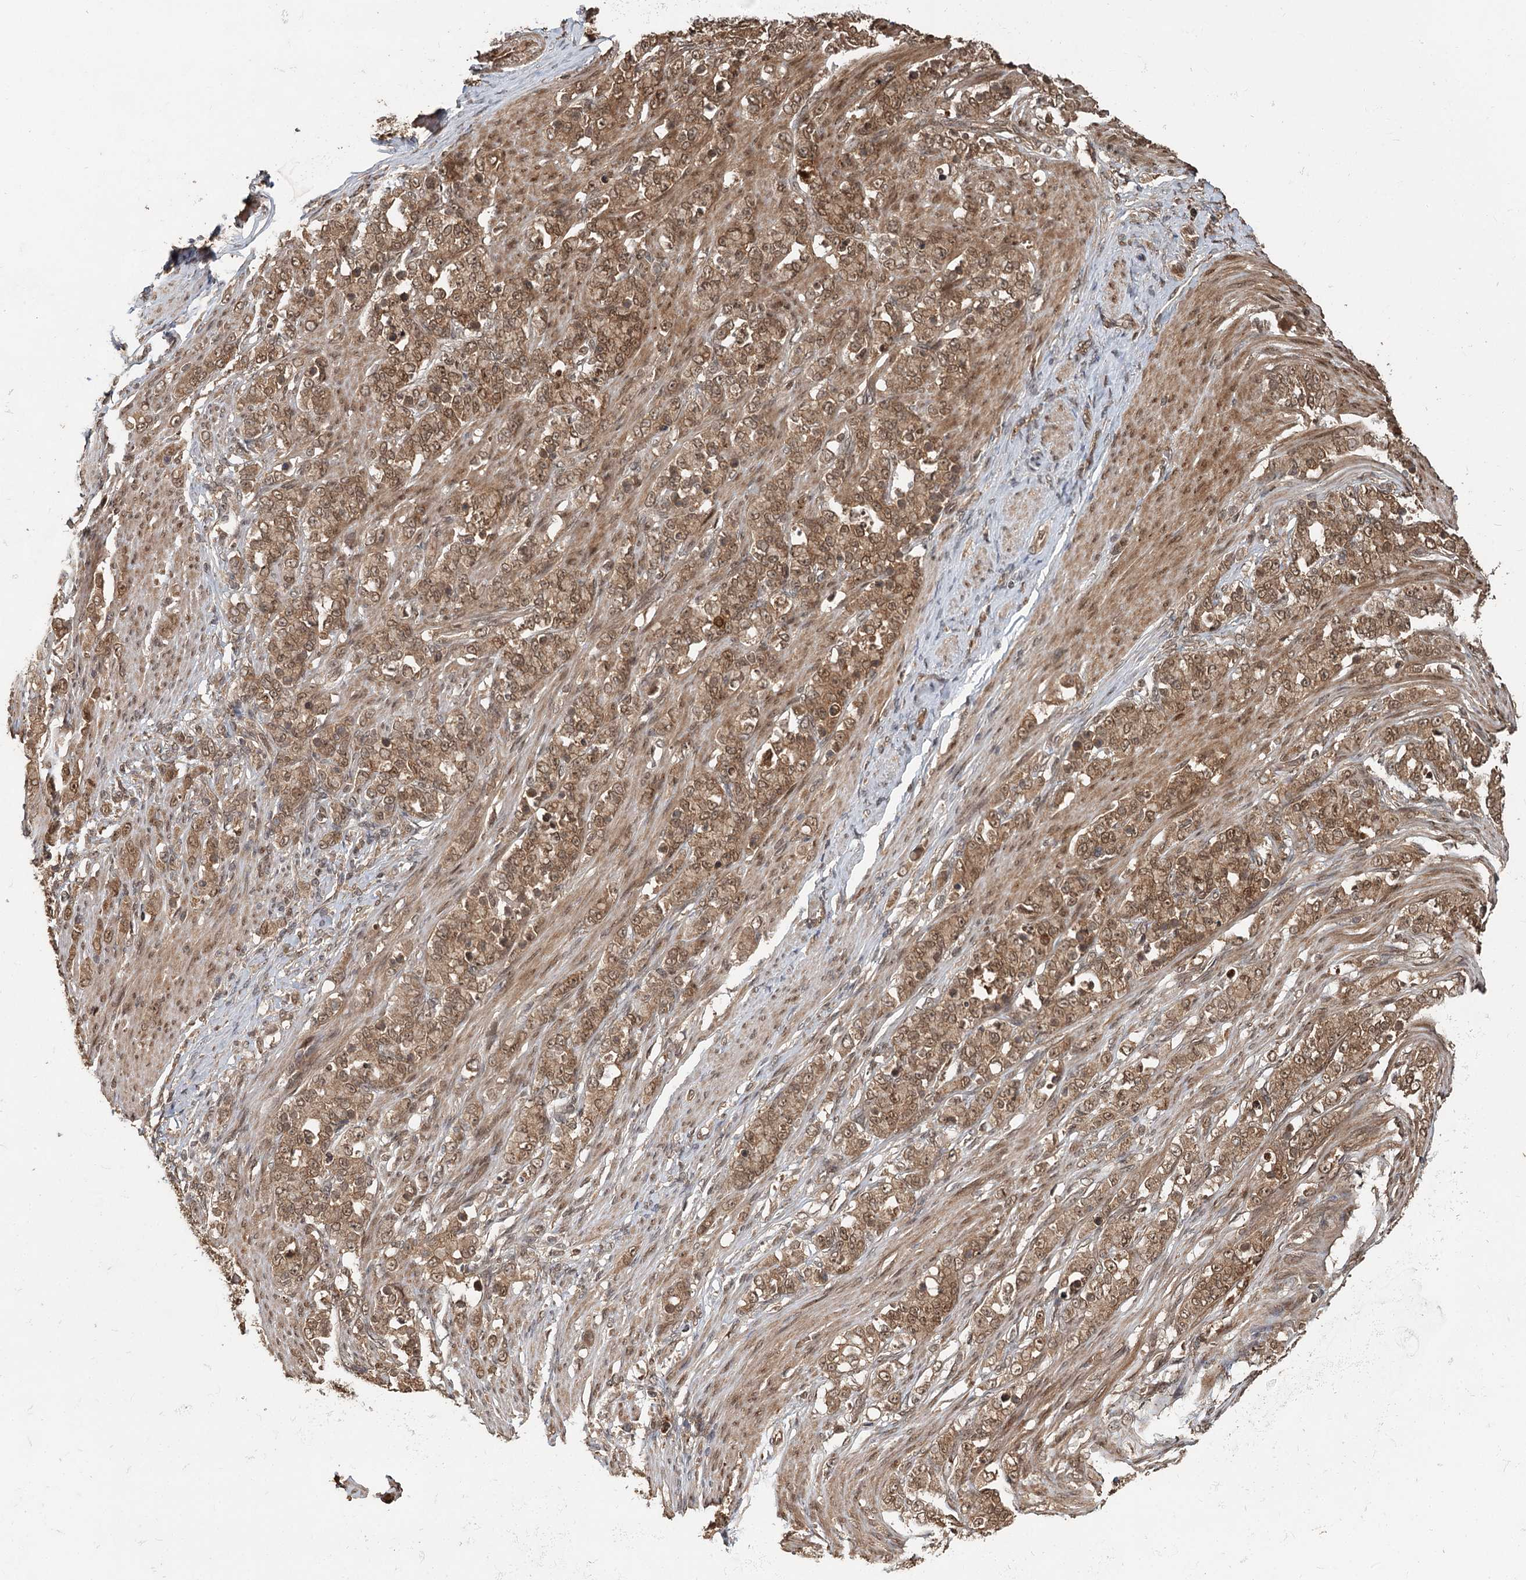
{"staining": {"intensity": "moderate", "quantity": ">75%", "location": "cytoplasmic/membranous,nuclear"}, "tissue": "stomach cancer", "cell_type": "Tumor cells", "image_type": "cancer", "snomed": [{"axis": "morphology", "description": "Adenocarcinoma, NOS"}, {"axis": "topography", "description": "Stomach"}], "caption": "This is a photomicrograph of immunohistochemistry staining of stomach cancer, which shows moderate staining in the cytoplasmic/membranous and nuclear of tumor cells.", "gene": "N6AMT1", "patient": {"sex": "female", "age": 79}}